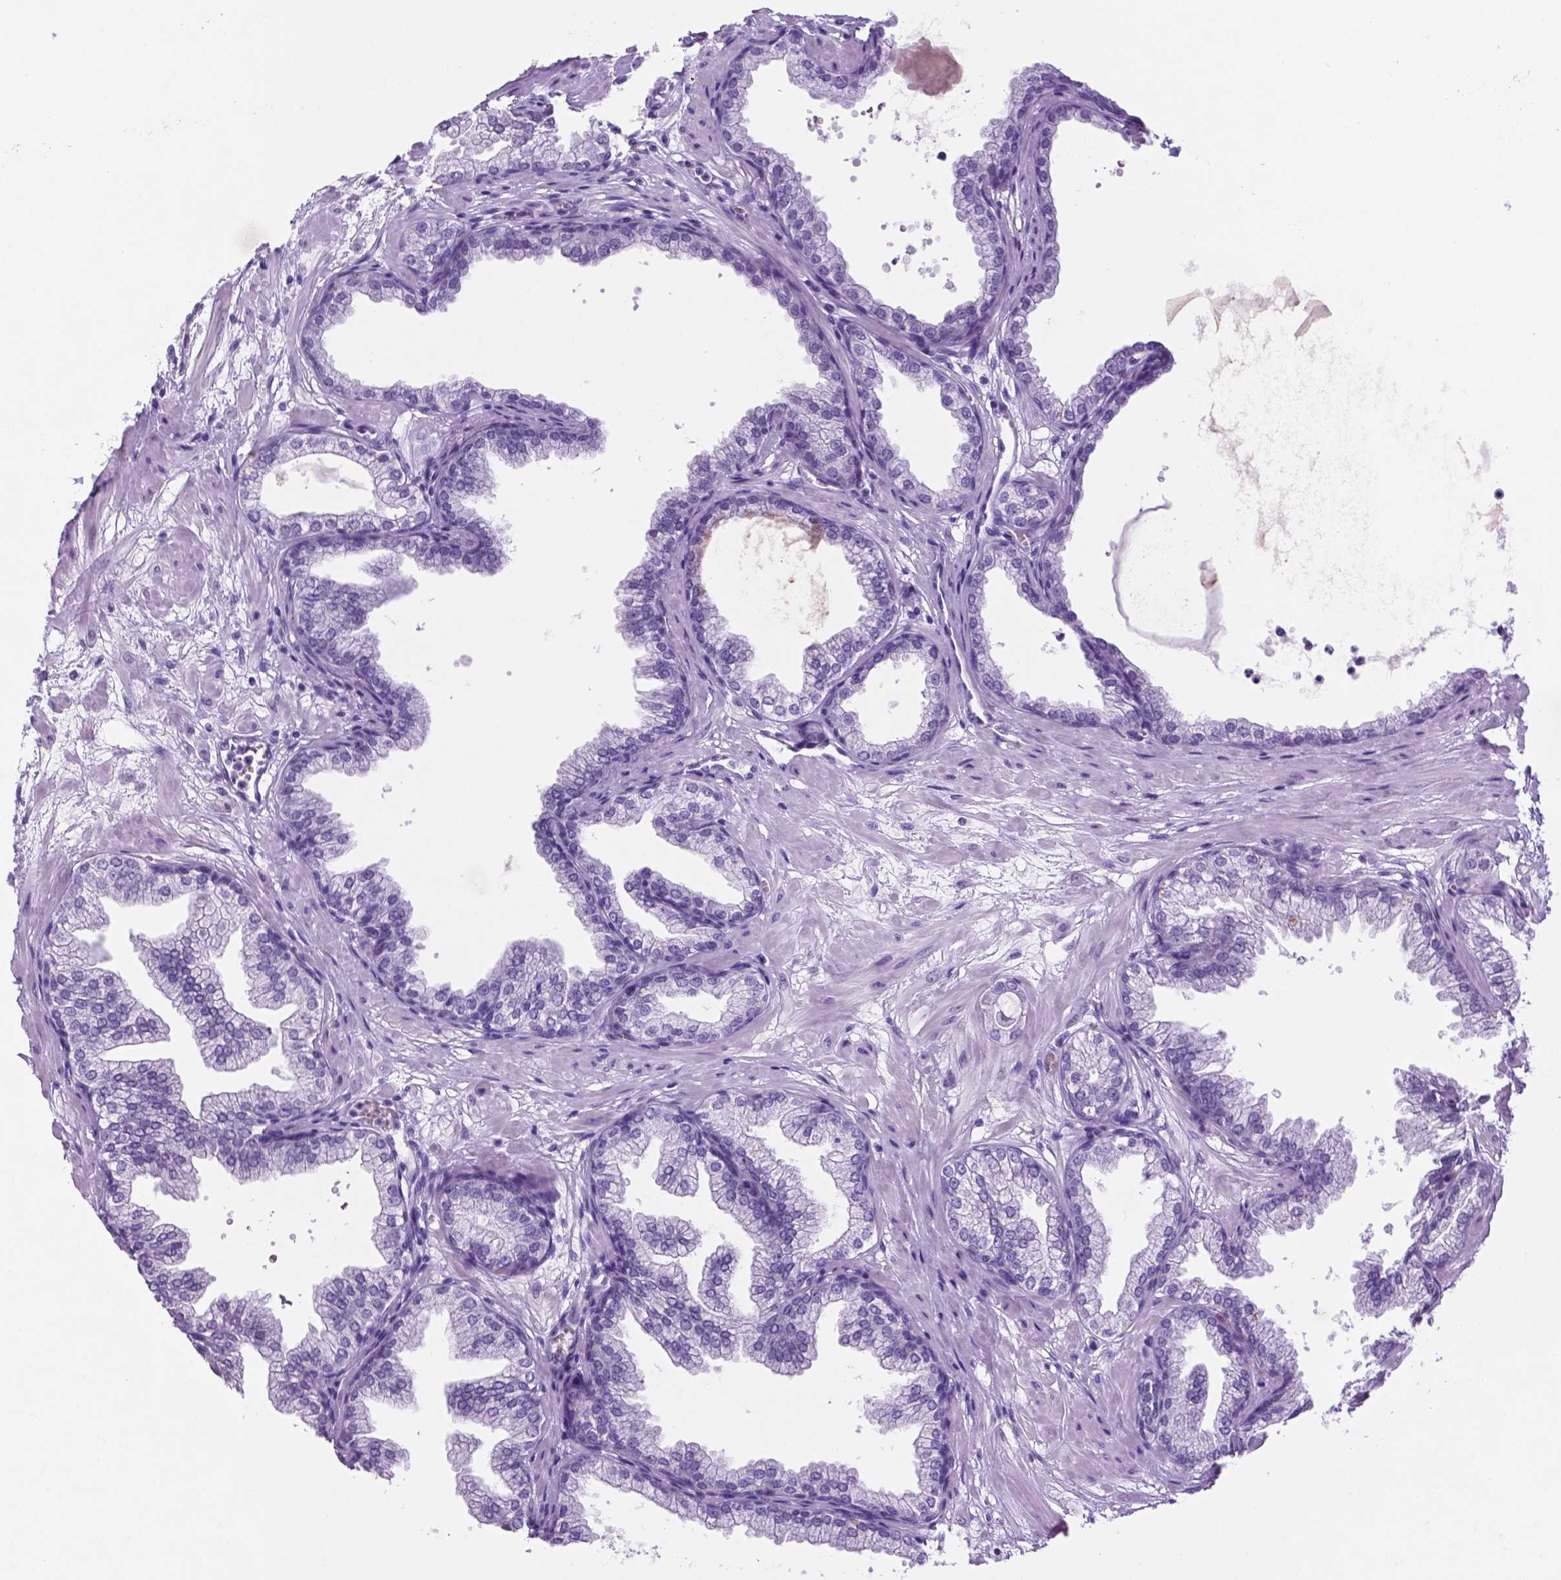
{"staining": {"intensity": "negative", "quantity": "none", "location": "none"}, "tissue": "prostate", "cell_type": "Glandular cells", "image_type": "normal", "snomed": [{"axis": "morphology", "description": "Normal tissue, NOS"}, {"axis": "topography", "description": "Prostate"}], "caption": "Immunohistochemistry of normal human prostate demonstrates no staining in glandular cells.", "gene": "C18orf21", "patient": {"sex": "male", "age": 37}}